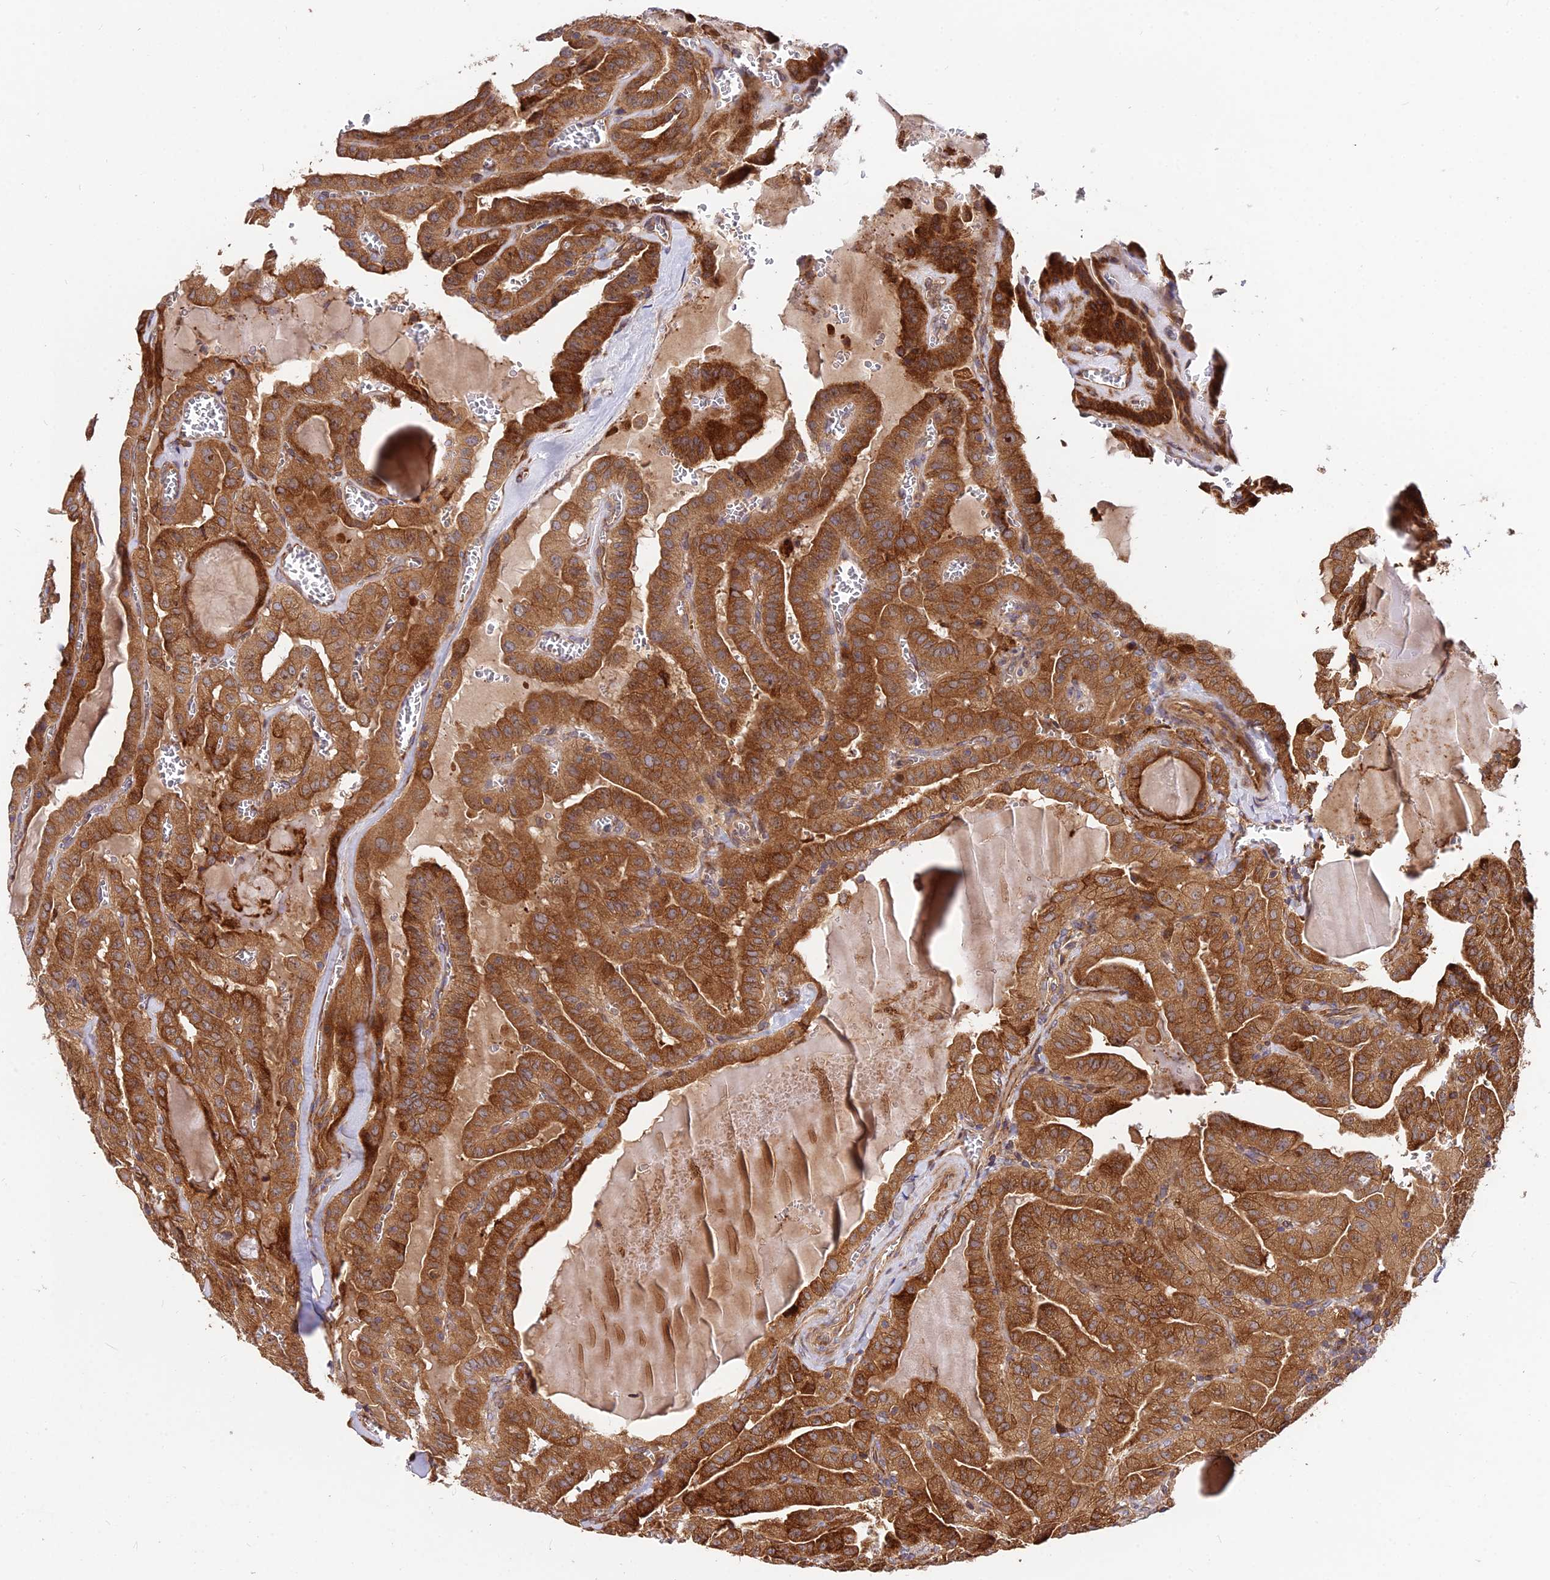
{"staining": {"intensity": "strong", "quantity": ">75%", "location": "cytoplasmic/membranous"}, "tissue": "thyroid cancer", "cell_type": "Tumor cells", "image_type": "cancer", "snomed": [{"axis": "morphology", "description": "Papillary adenocarcinoma, NOS"}, {"axis": "topography", "description": "Thyroid gland"}], "caption": "Thyroid cancer stained for a protein (brown) displays strong cytoplasmic/membranous positive positivity in approximately >75% of tumor cells.", "gene": "ROCK1", "patient": {"sex": "male", "age": 52}}